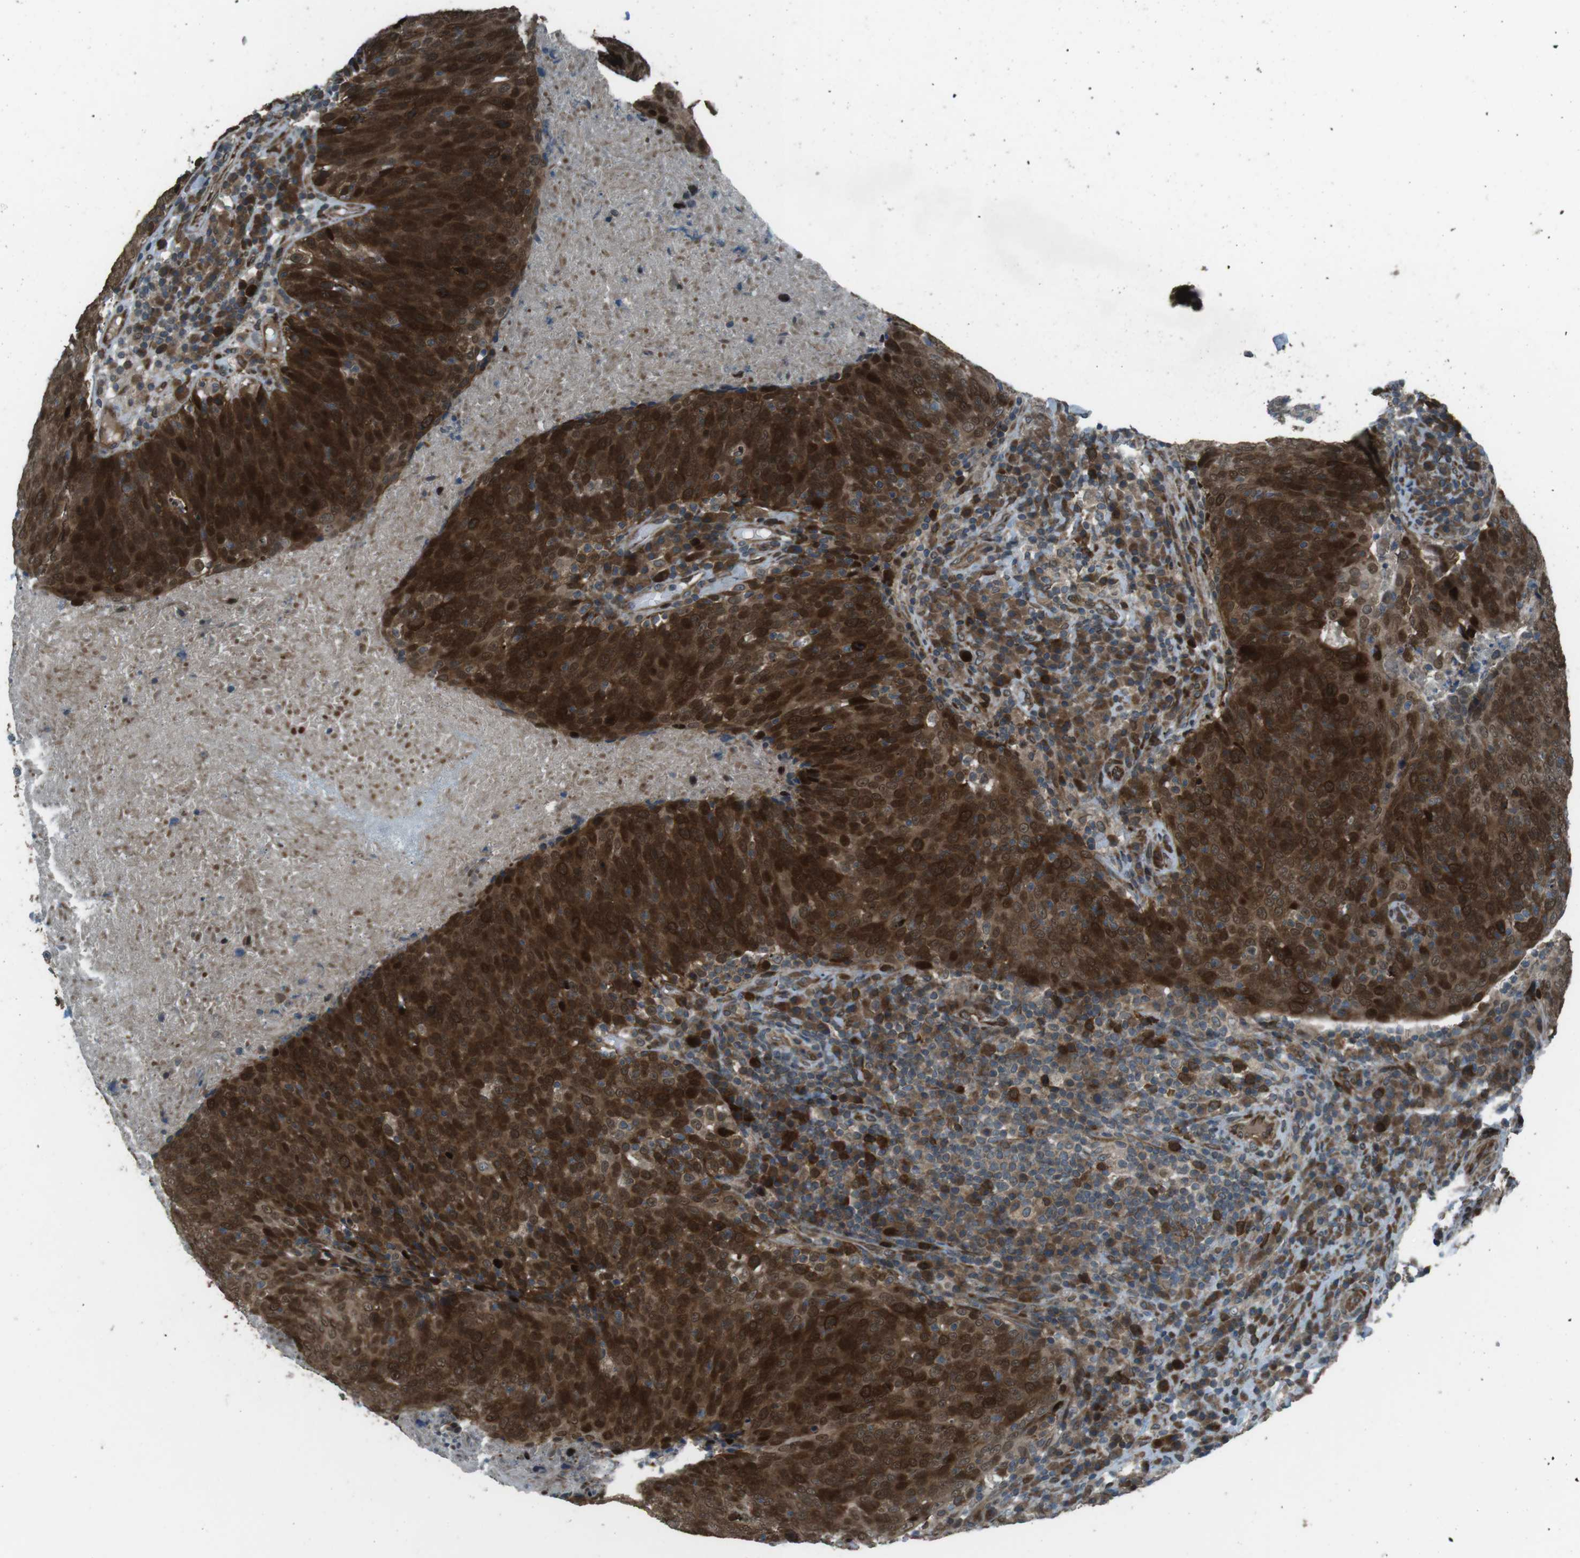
{"staining": {"intensity": "strong", "quantity": ">75%", "location": "cytoplasmic/membranous,nuclear"}, "tissue": "head and neck cancer", "cell_type": "Tumor cells", "image_type": "cancer", "snomed": [{"axis": "morphology", "description": "Squamous cell carcinoma, NOS"}, {"axis": "morphology", "description": "Squamous cell carcinoma, metastatic, NOS"}, {"axis": "topography", "description": "Lymph node"}, {"axis": "topography", "description": "Head-Neck"}], "caption": "Head and neck squamous cell carcinoma stained with a protein marker reveals strong staining in tumor cells.", "gene": "ZNF330", "patient": {"sex": "male", "age": 62}}